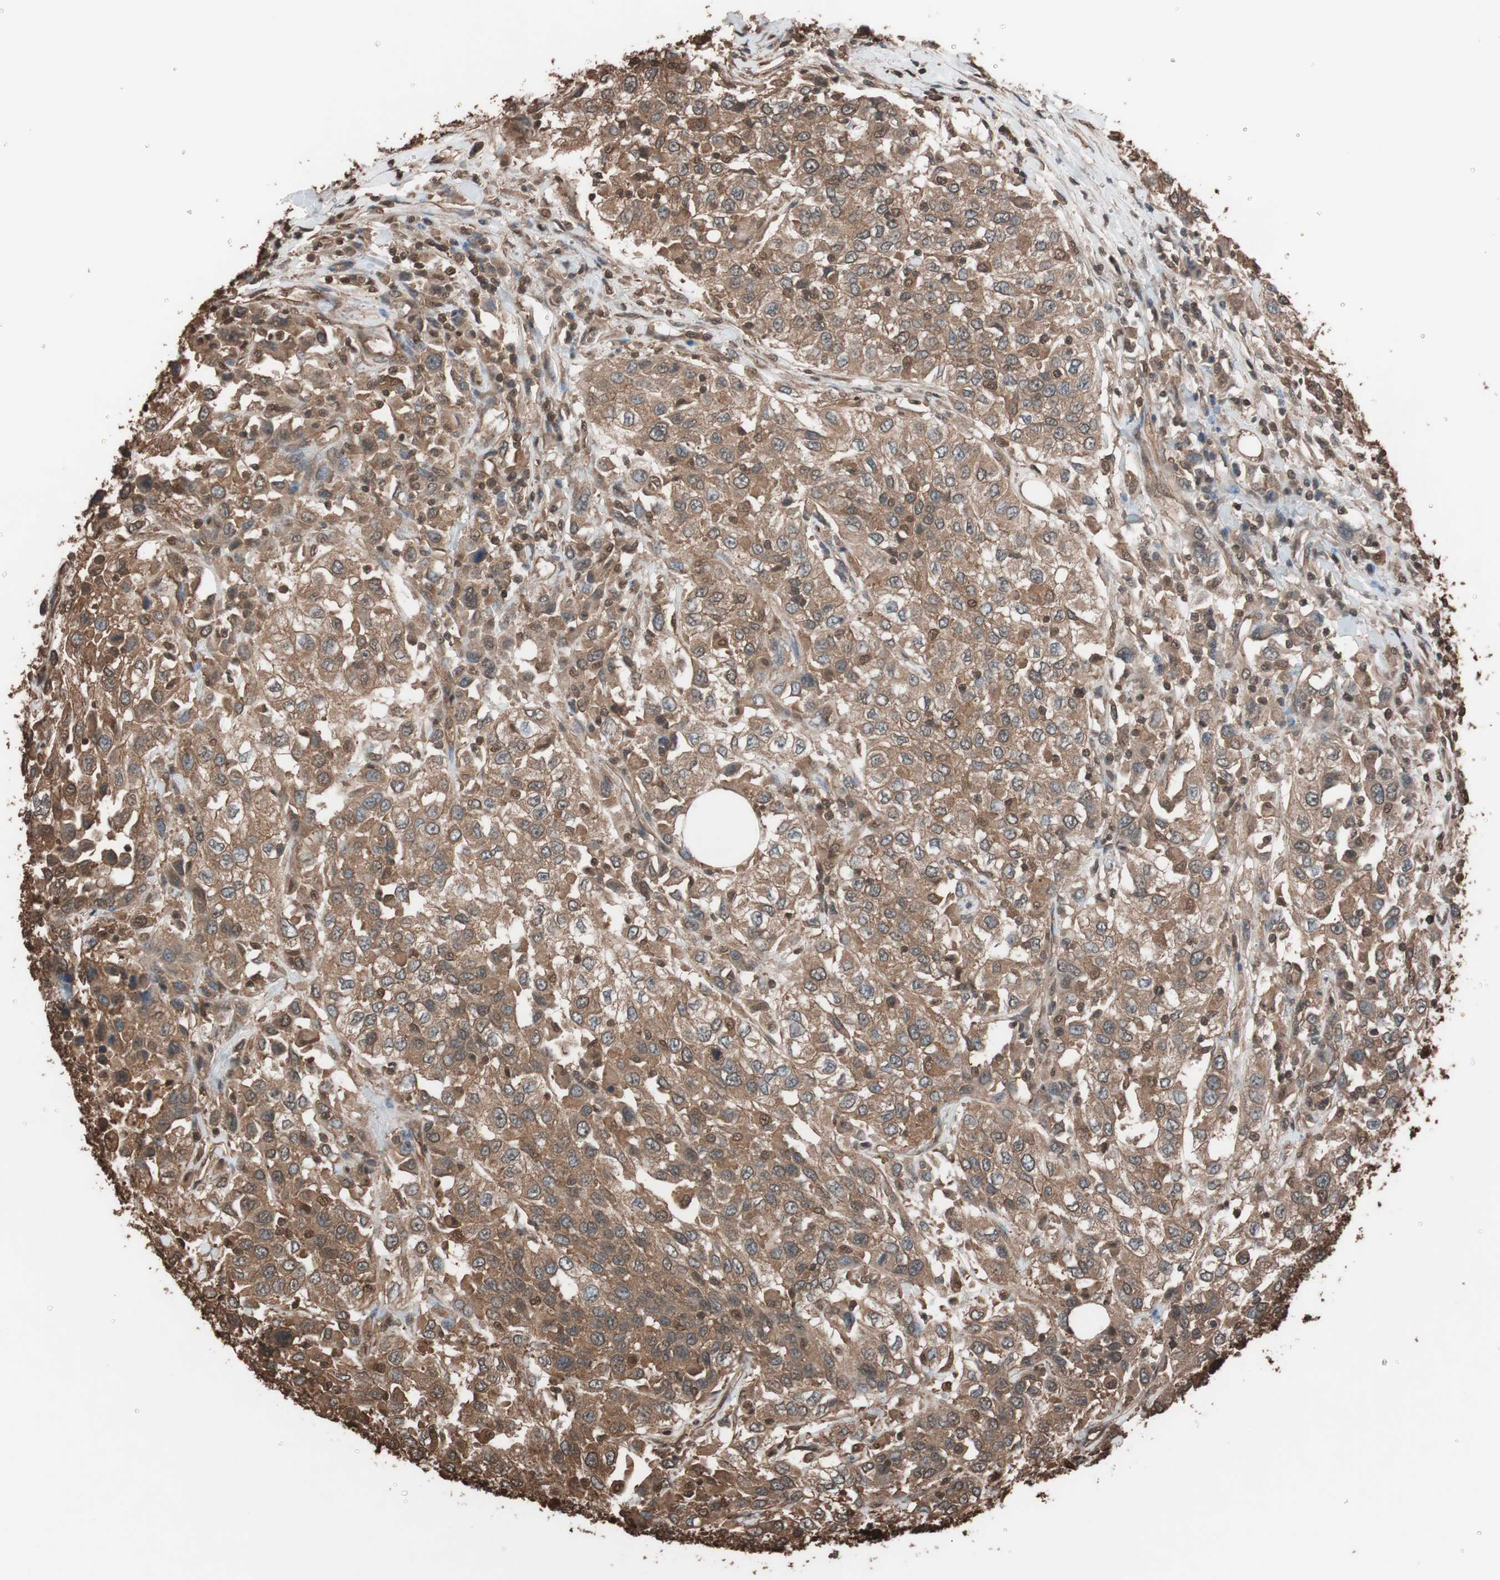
{"staining": {"intensity": "strong", "quantity": ">75%", "location": "cytoplasmic/membranous"}, "tissue": "urothelial cancer", "cell_type": "Tumor cells", "image_type": "cancer", "snomed": [{"axis": "morphology", "description": "Urothelial carcinoma, High grade"}, {"axis": "topography", "description": "Urinary bladder"}], "caption": "Strong cytoplasmic/membranous protein positivity is appreciated in about >75% of tumor cells in urothelial carcinoma (high-grade).", "gene": "CALM2", "patient": {"sex": "female", "age": 80}}